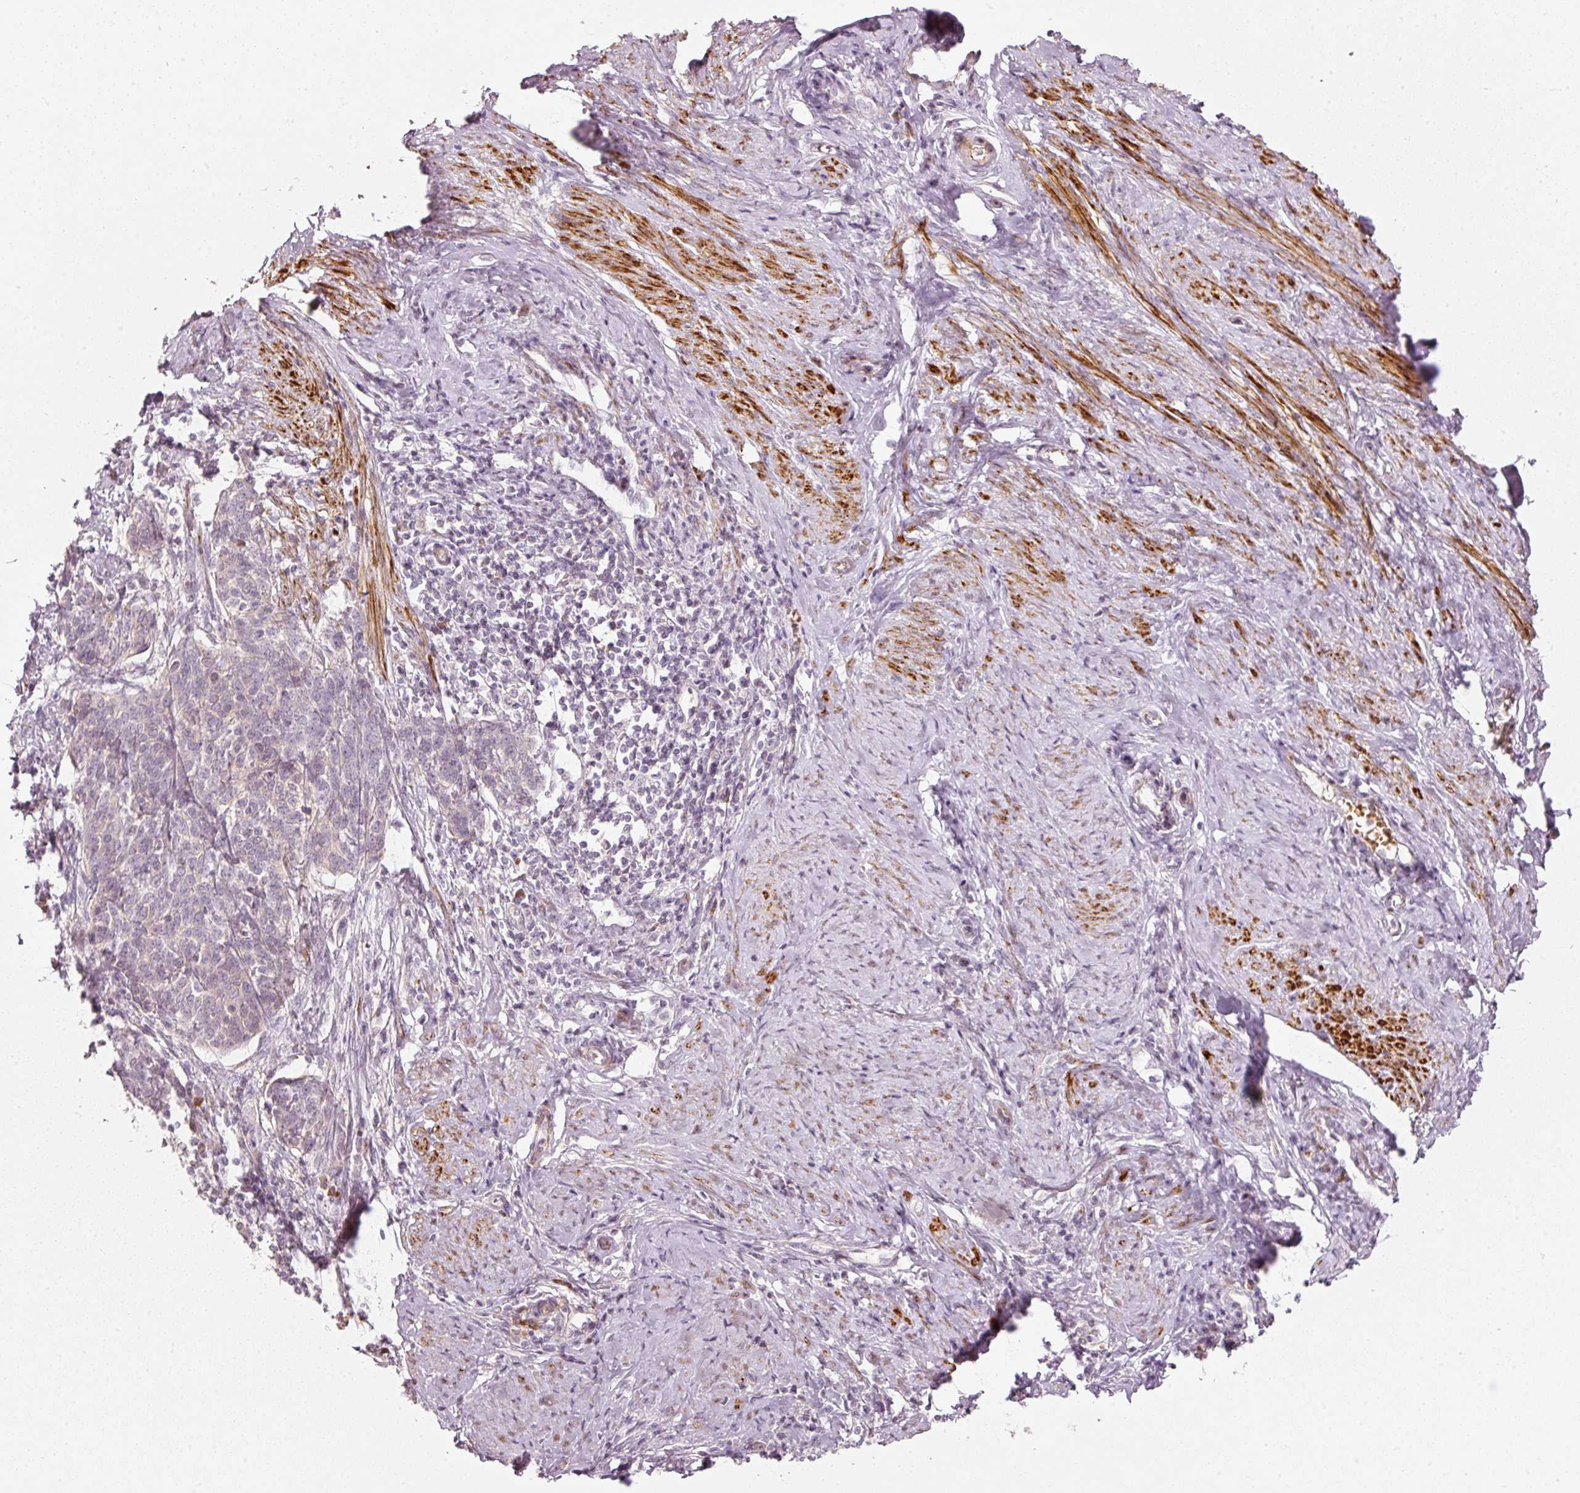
{"staining": {"intensity": "negative", "quantity": "none", "location": "none"}, "tissue": "cervical cancer", "cell_type": "Tumor cells", "image_type": "cancer", "snomed": [{"axis": "morphology", "description": "Squamous cell carcinoma, NOS"}, {"axis": "topography", "description": "Cervix"}], "caption": "High magnification brightfield microscopy of cervical squamous cell carcinoma stained with DAB (brown) and counterstained with hematoxylin (blue): tumor cells show no significant positivity.", "gene": "KCNQ1", "patient": {"sex": "female", "age": 39}}